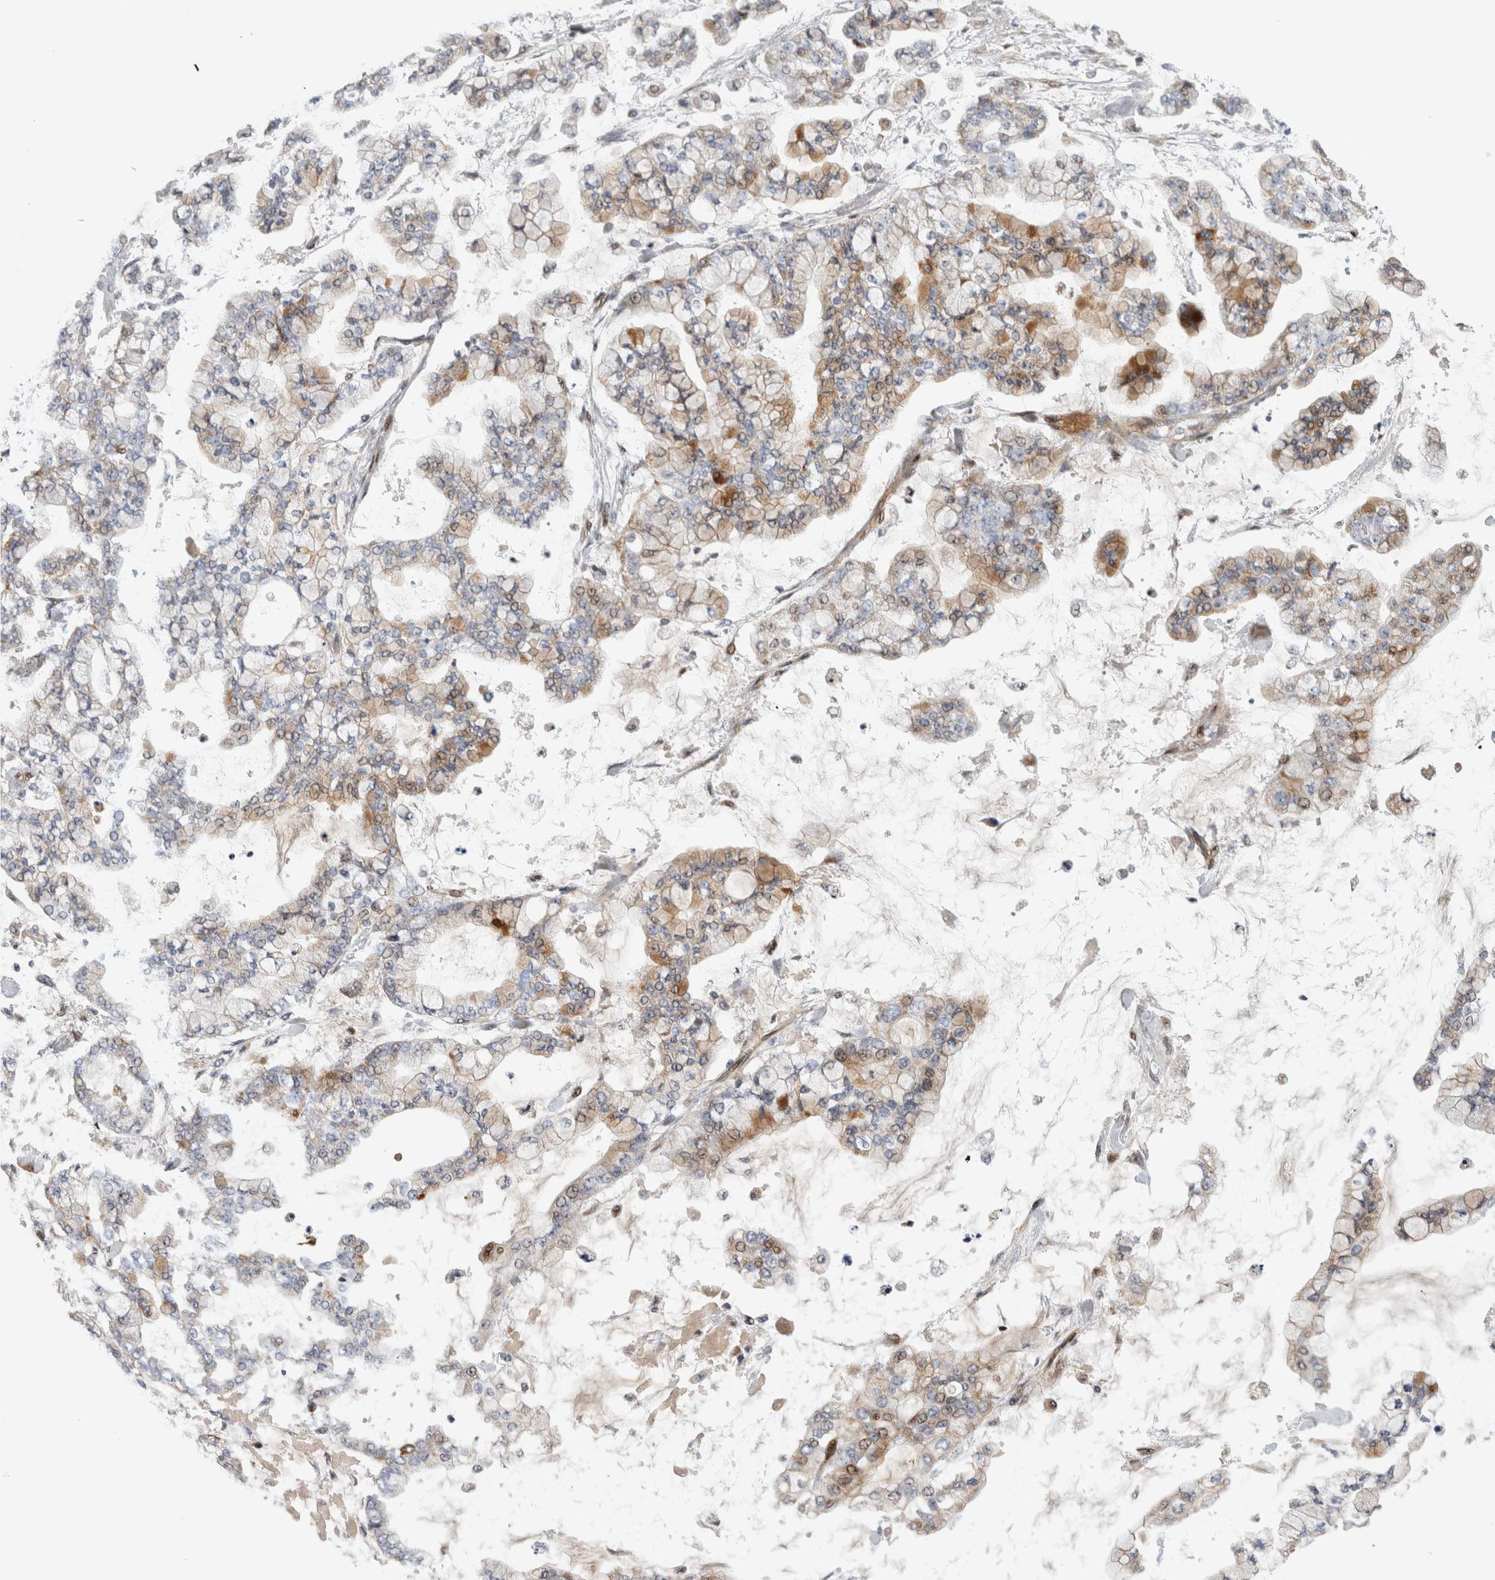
{"staining": {"intensity": "moderate", "quantity": "<25%", "location": "cytoplasmic/membranous"}, "tissue": "stomach cancer", "cell_type": "Tumor cells", "image_type": "cancer", "snomed": [{"axis": "morphology", "description": "Normal tissue, NOS"}, {"axis": "morphology", "description": "Adenocarcinoma, NOS"}, {"axis": "topography", "description": "Stomach, upper"}, {"axis": "topography", "description": "Stomach"}], "caption": "There is low levels of moderate cytoplasmic/membranous expression in tumor cells of adenocarcinoma (stomach), as demonstrated by immunohistochemical staining (brown color).", "gene": "RBM48", "patient": {"sex": "male", "age": 76}}